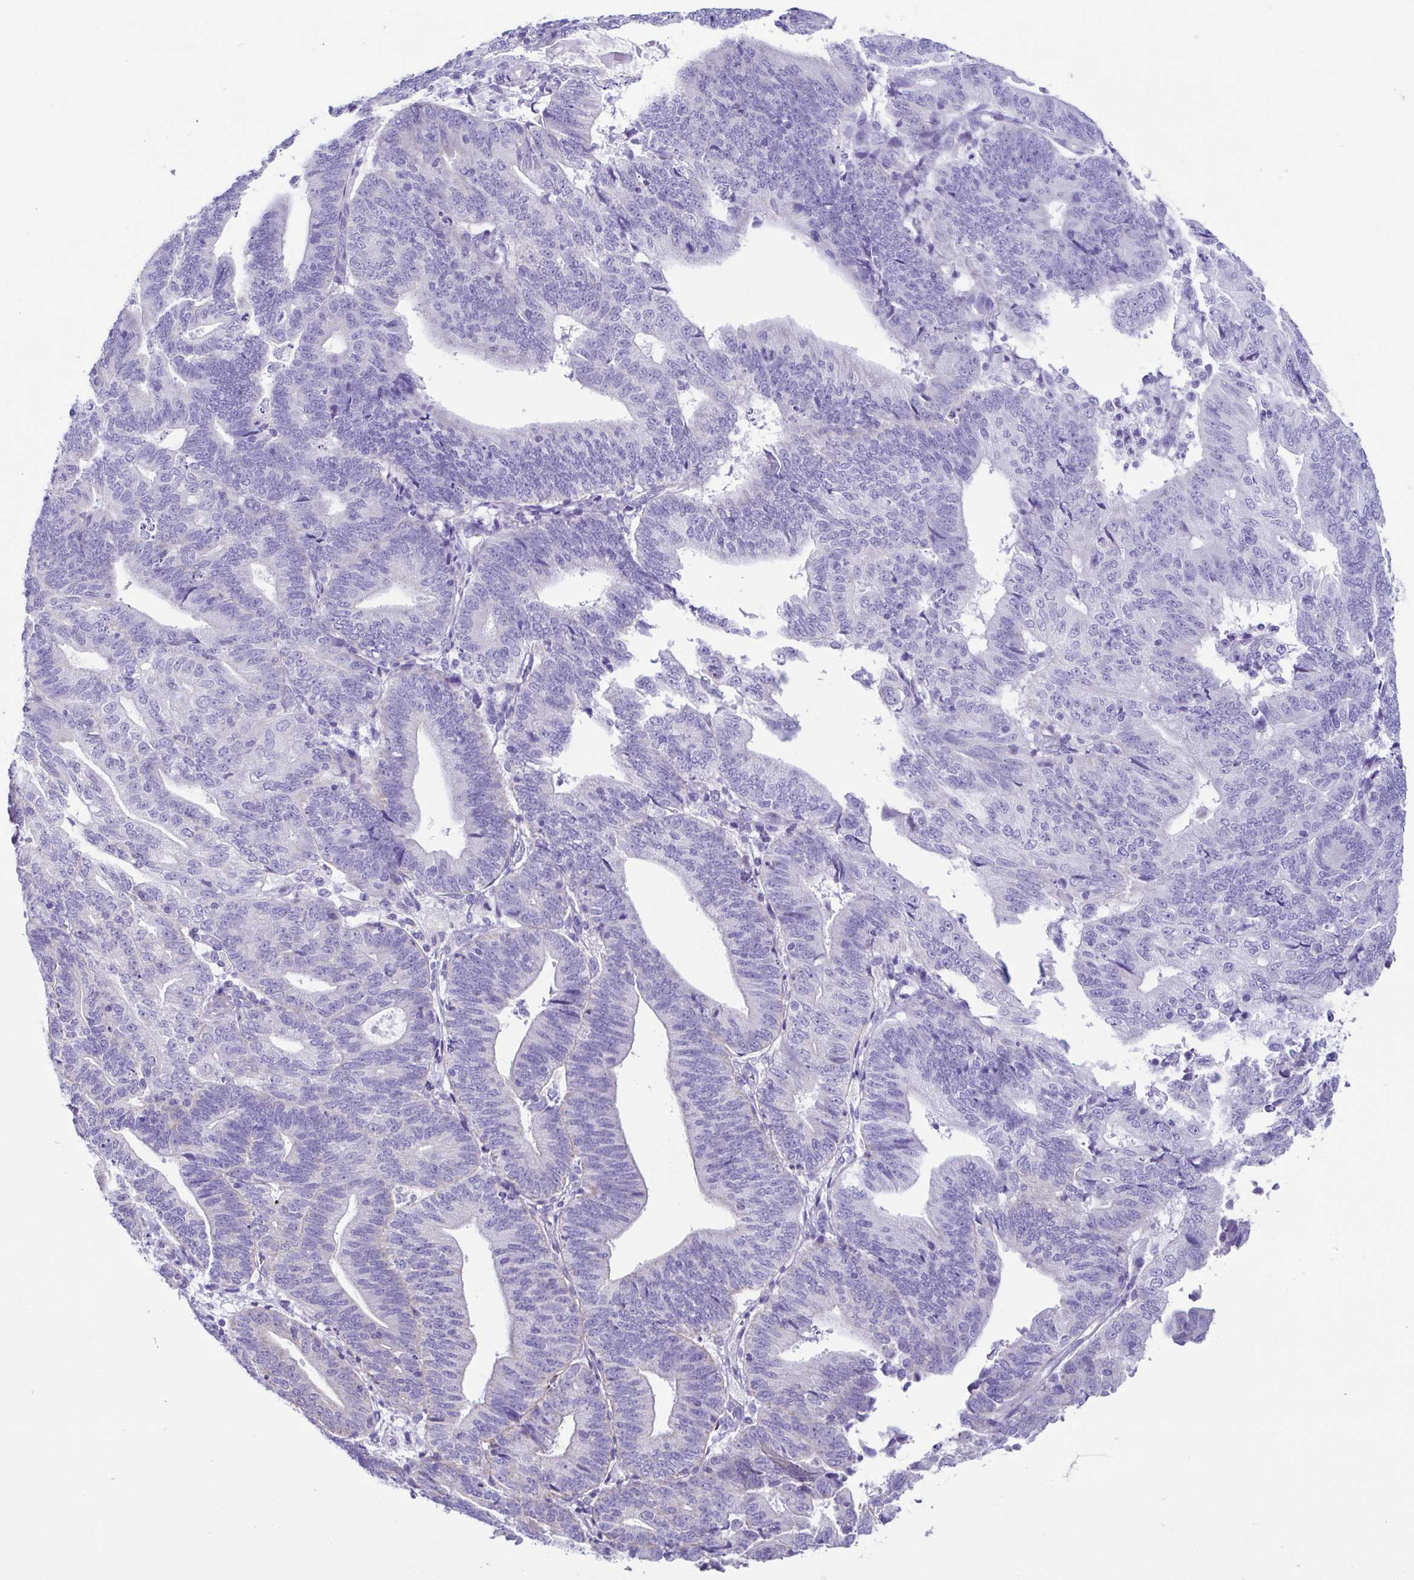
{"staining": {"intensity": "negative", "quantity": "none", "location": "none"}, "tissue": "endometrial cancer", "cell_type": "Tumor cells", "image_type": "cancer", "snomed": [{"axis": "morphology", "description": "Adenocarcinoma, NOS"}, {"axis": "topography", "description": "Endometrium"}], "caption": "Immunohistochemical staining of endometrial cancer displays no significant expression in tumor cells.", "gene": "ACTRT3", "patient": {"sex": "female", "age": 70}}